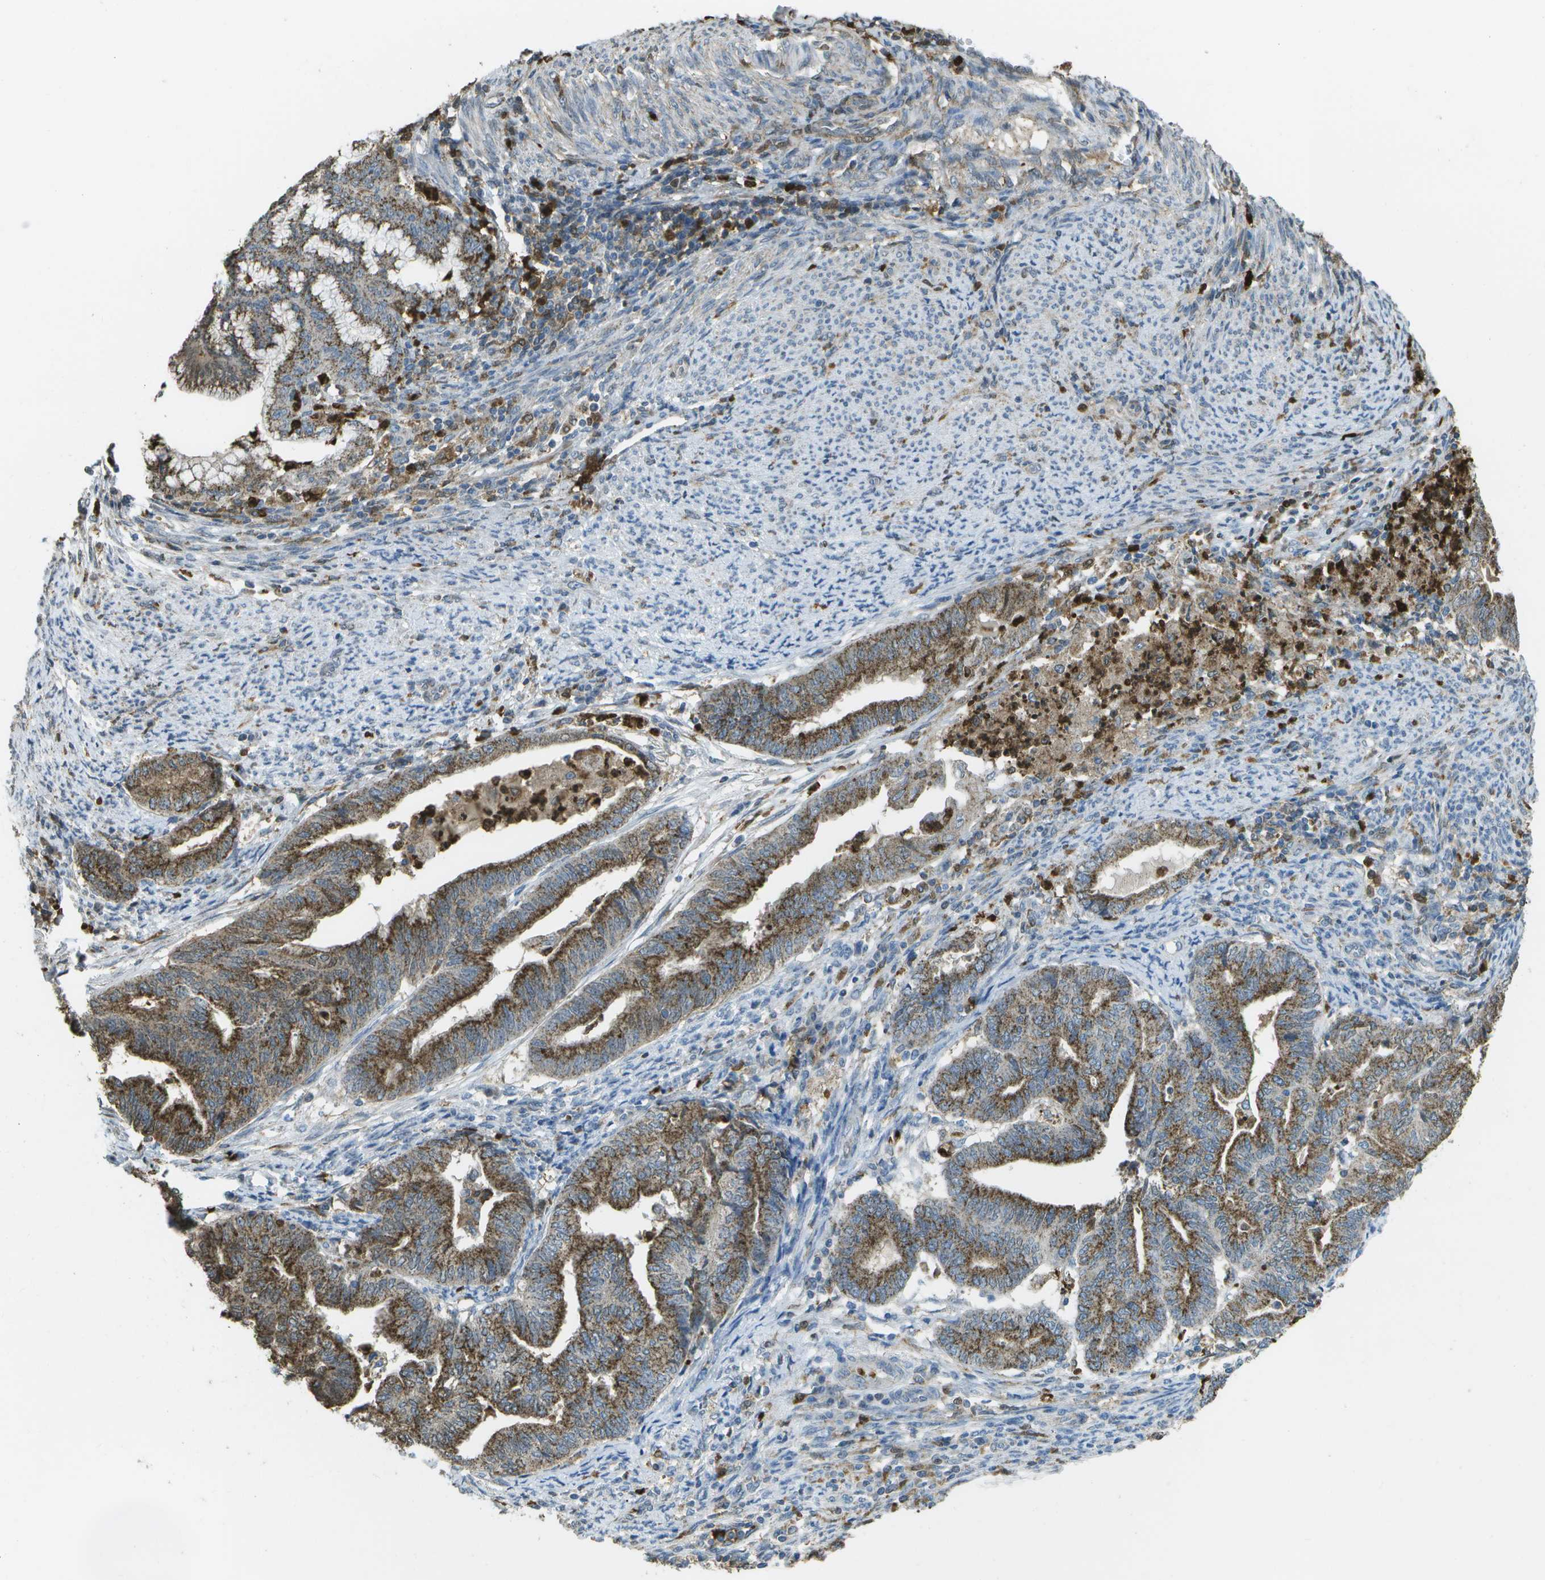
{"staining": {"intensity": "moderate", "quantity": ">75%", "location": "cytoplasmic/membranous"}, "tissue": "endometrial cancer", "cell_type": "Tumor cells", "image_type": "cancer", "snomed": [{"axis": "morphology", "description": "Adenocarcinoma, NOS"}, {"axis": "topography", "description": "Endometrium"}], "caption": "The immunohistochemical stain labels moderate cytoplasmic/membranous positivity in tumor cells of endometrial cancer (adenocarcinoma) tissue.", "gene": "CACHD1", "patient": {"sex": "female", "age": 79}}